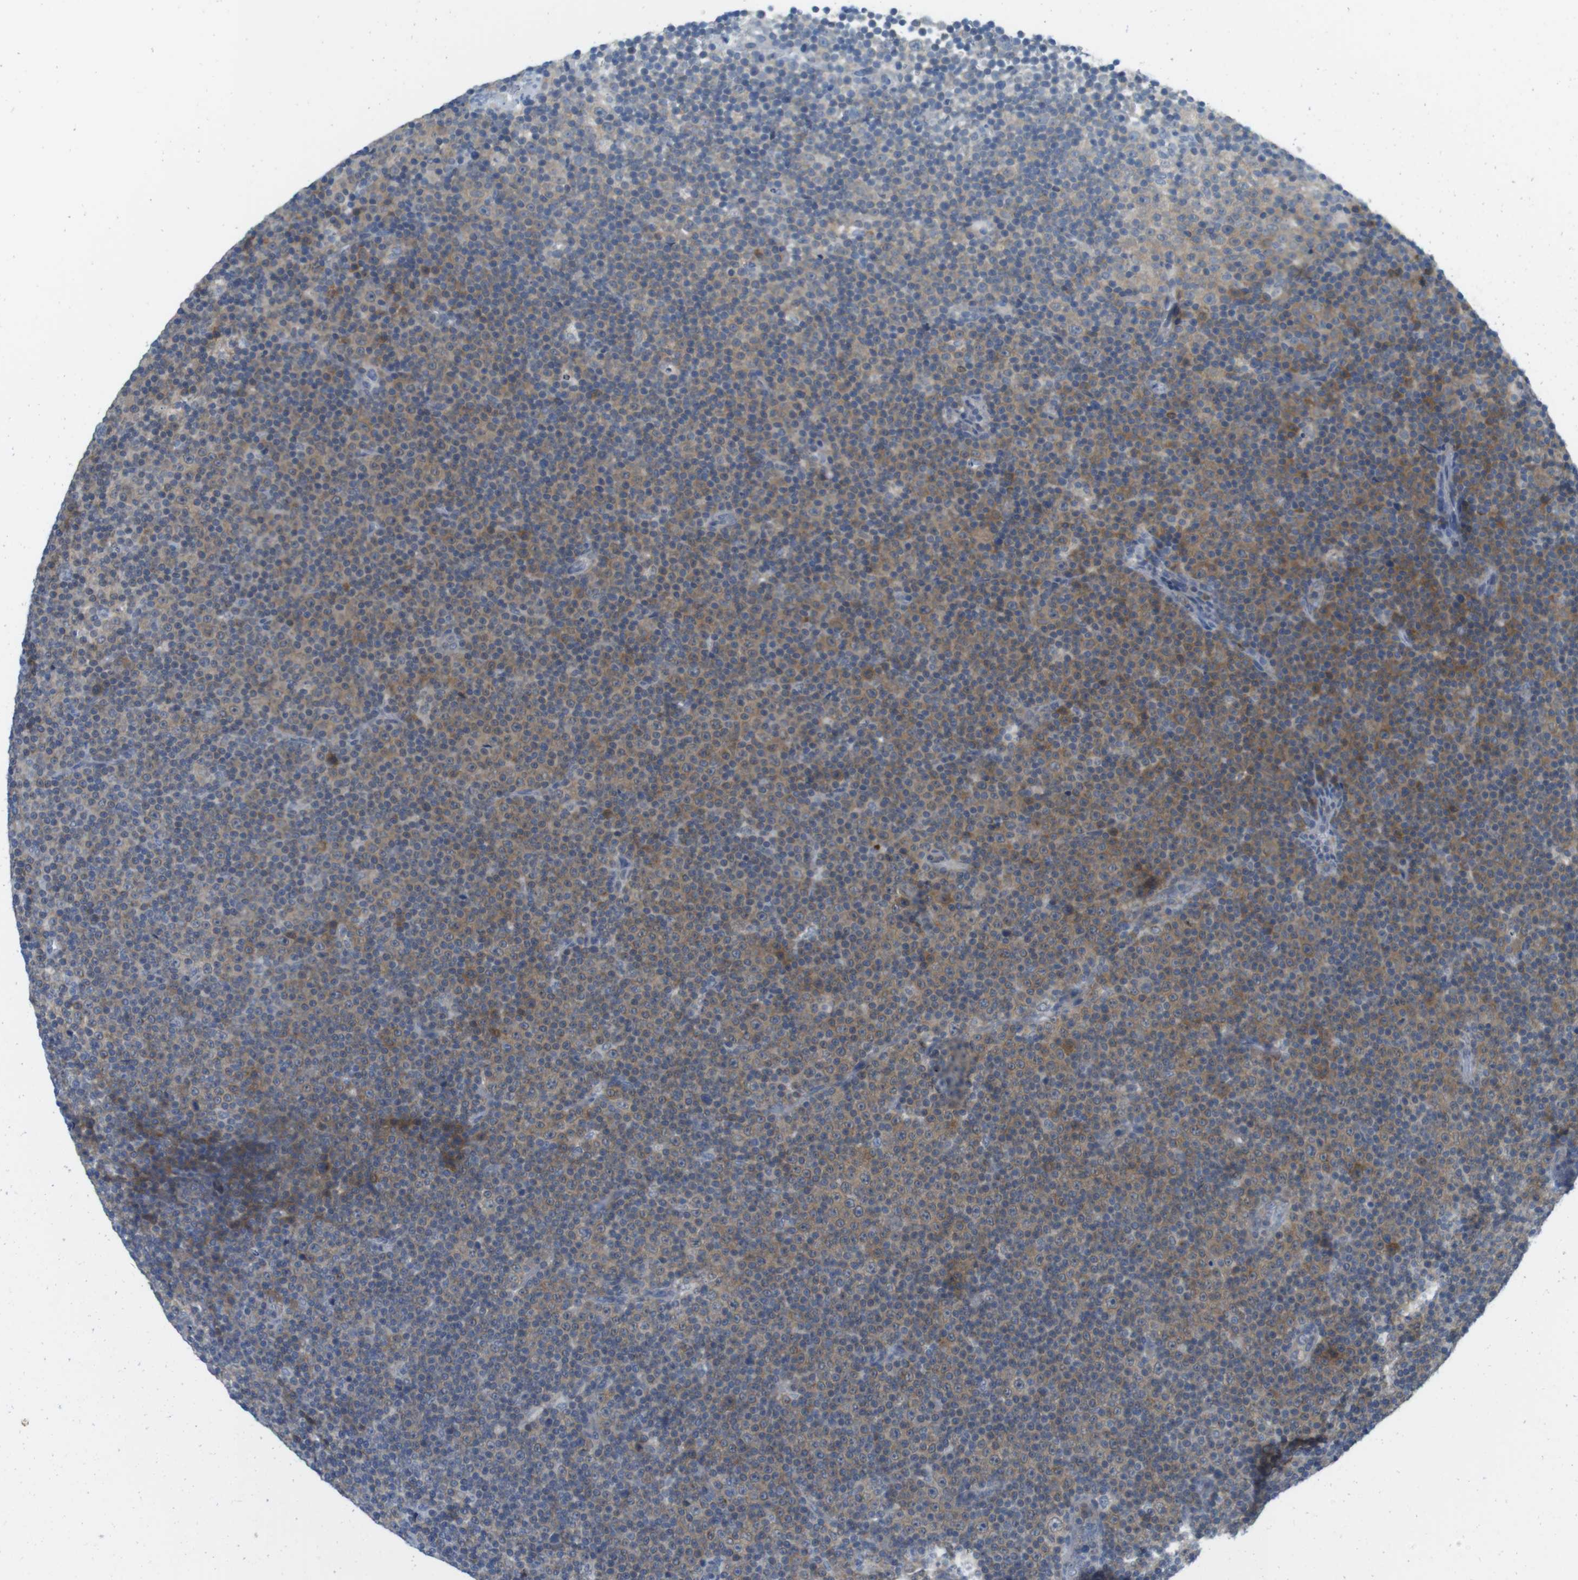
{"staining": {"intensity": "moderate", "quantity": ">75%", "location": "cytoplasmic/membranous"}, "tissue": "lymphoma", "cell_type": "Tumor cells", "image_type": "cancer", "snomed": [{"axis": "morphology", "description": "Malignant lymphoma, non-Hodgkin's type, Low grade"}, {"axis": "topography", "description": "Lymph node"}], "caption": "High-magnification brightfield microscopy of low-grade malignant lymphoma, non-Hodgkin's type stained with DAB (3,3'-diaminobenzidine) (brown) and counterstained with hematoxylin (blue). tumor cells exhibit moderate cytoplasmic/membranous staining is present in about>75% of cells.", "gene": "CASP2", "patient": {"sex": "female", "age": 67}}